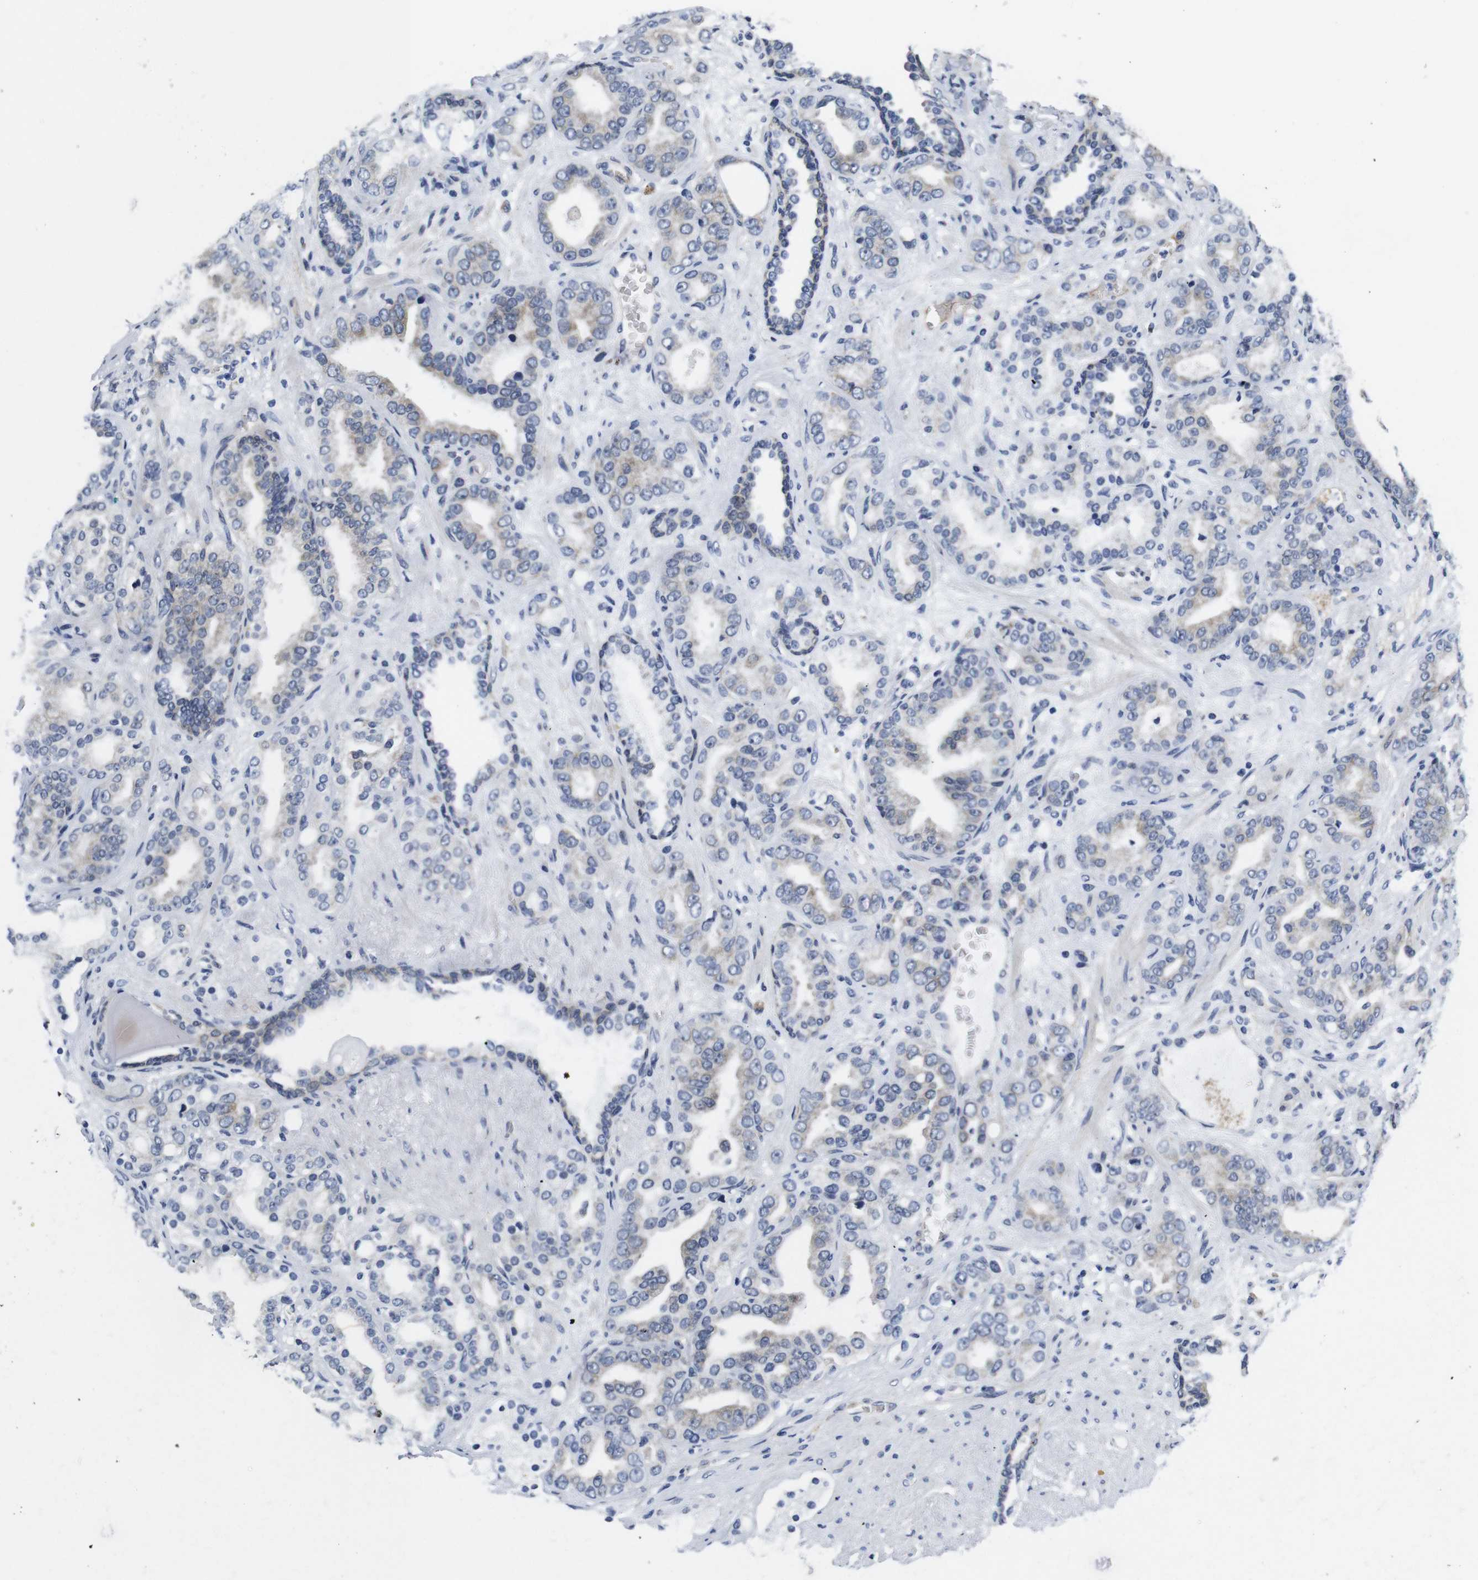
{"staining": {"intensity": "negative", "quantity": "none", "location": "none"}, "tissue": "prostate cancer", "cell_type": "Tumor cells", "image_type": "cancer", "snomed": [{"axis": "morphology", "description": "Adenocarcinoma, Low grade"}, {"axis": "topography", "description": "Prostate"}], "caption": "The histopathology image shows no significant expression in tumor cells of low-grade adenocarcinoma (prostate).", "gene": "SOCS3", "patient": {"sex": "male", "age": 63}}